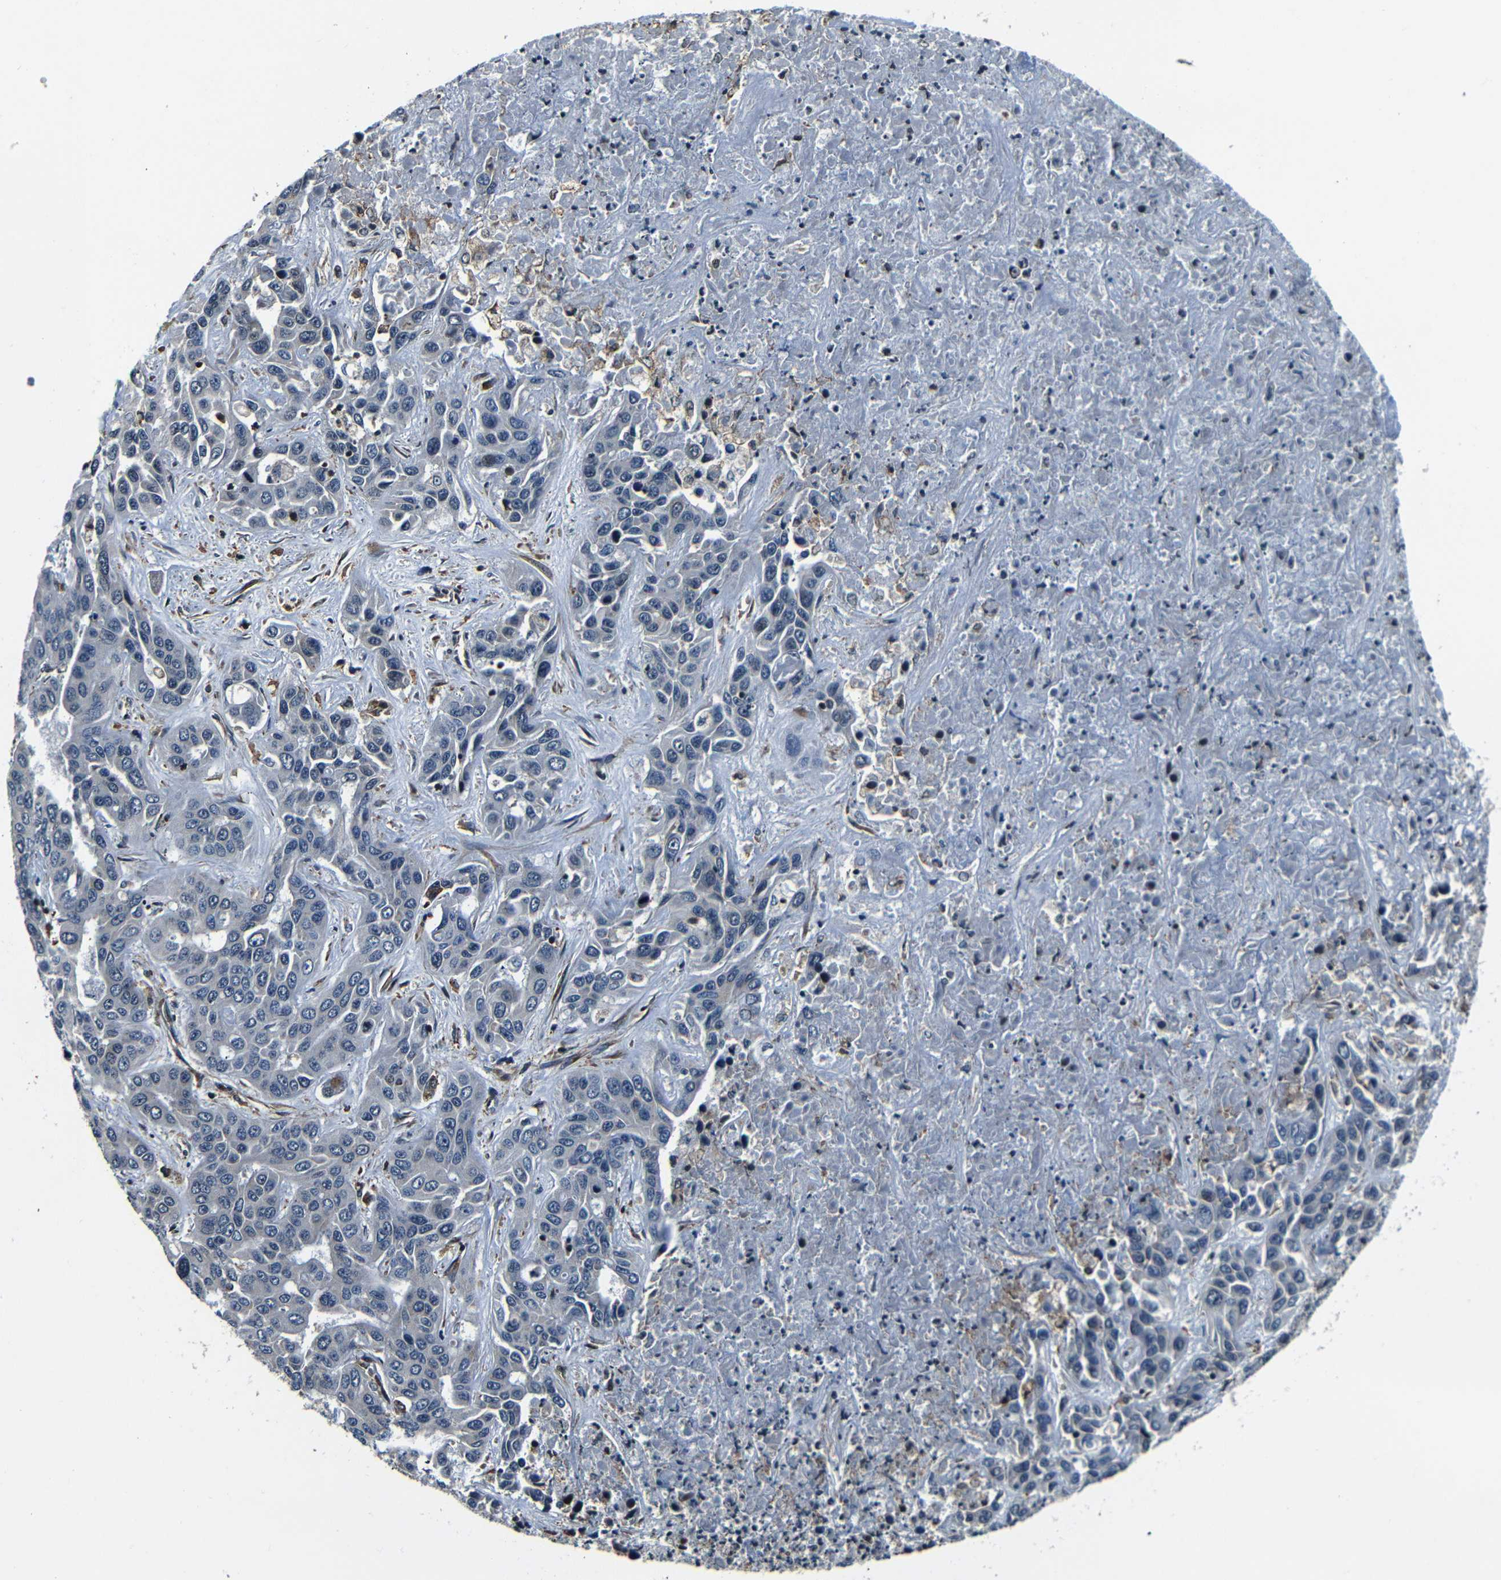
{"staining": {"intensity": "negative", "quantity": "none", "location": "none"}, "tissue": "liver cancer", "cell_type": "Tumor cells", "image_type": "cancer", "snomed": [{"axis": "morphology", "description": "Cholangiocarcinoma"}, {"axis": "topography", "description": "Liver"}], "caption": "This is a image of IHC staining of liver cholangiocarcinoma, which shows no positivity in tumor cells. Brightfield microscopy of IHC stained with DAB (3,3'-diaminobenzidine) (brown) and hematoxylin (blue), captured at high magnification.", "gene": "NCBP3", "patient": {"sex": "female", "age": 52}}